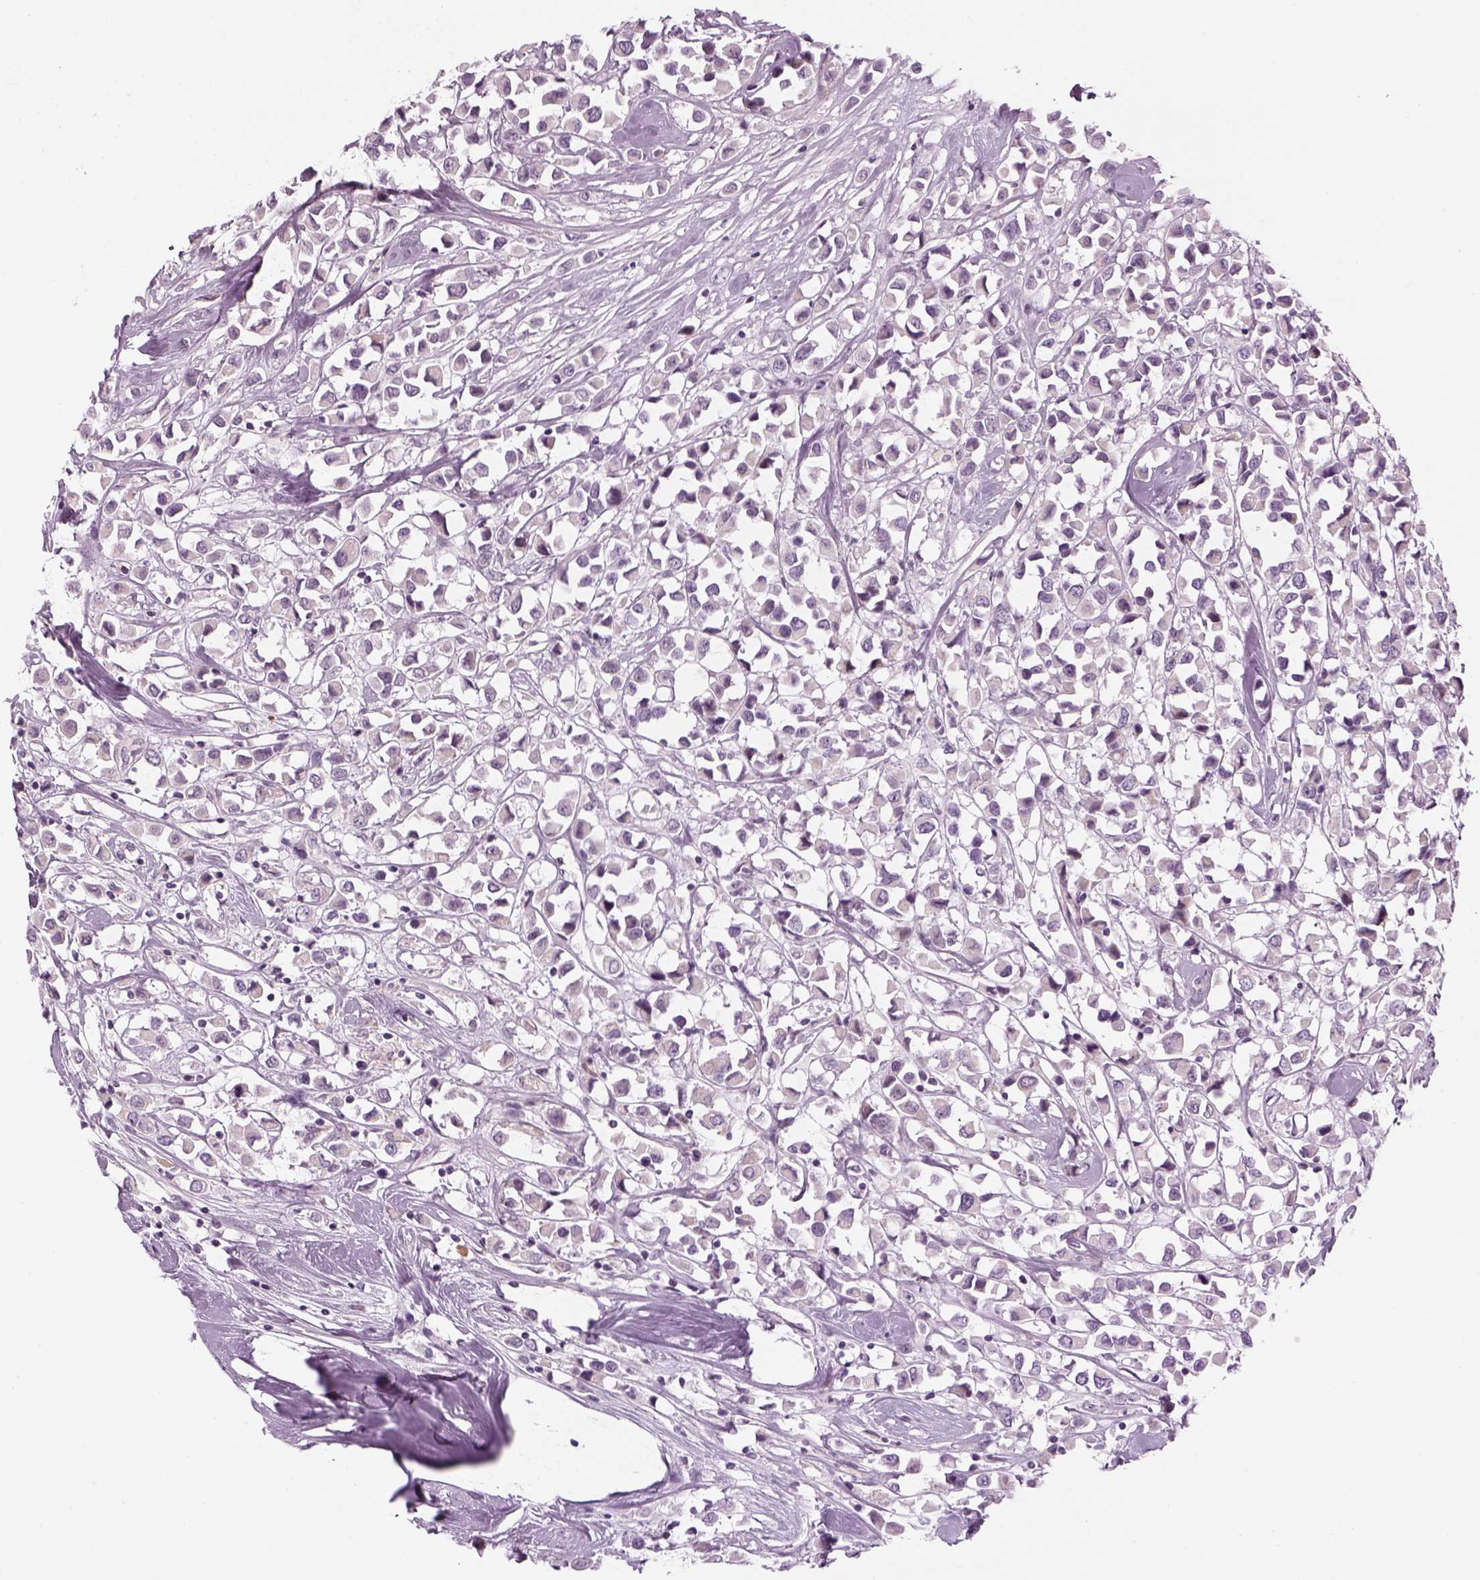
{"staining": {"intensity": "negative", "quantity": "none", "location": "none"}, "tissue": "breast cancer", "cell_type": "Tumor cells", "image_type": "cancer", "snomed": [{"axis": "morphology", "description": "Duct carcinoma"}, {"axis": "topography", "description": "Breast"}], "caption": "DAB immunohistochemical staining of human breast cancer displays no significant expression in tumor cells. (DAB immunohistochemistry, high magnification).", "gene": "LRRIQ3", "patient": {"sex": "female", "age": 61}}